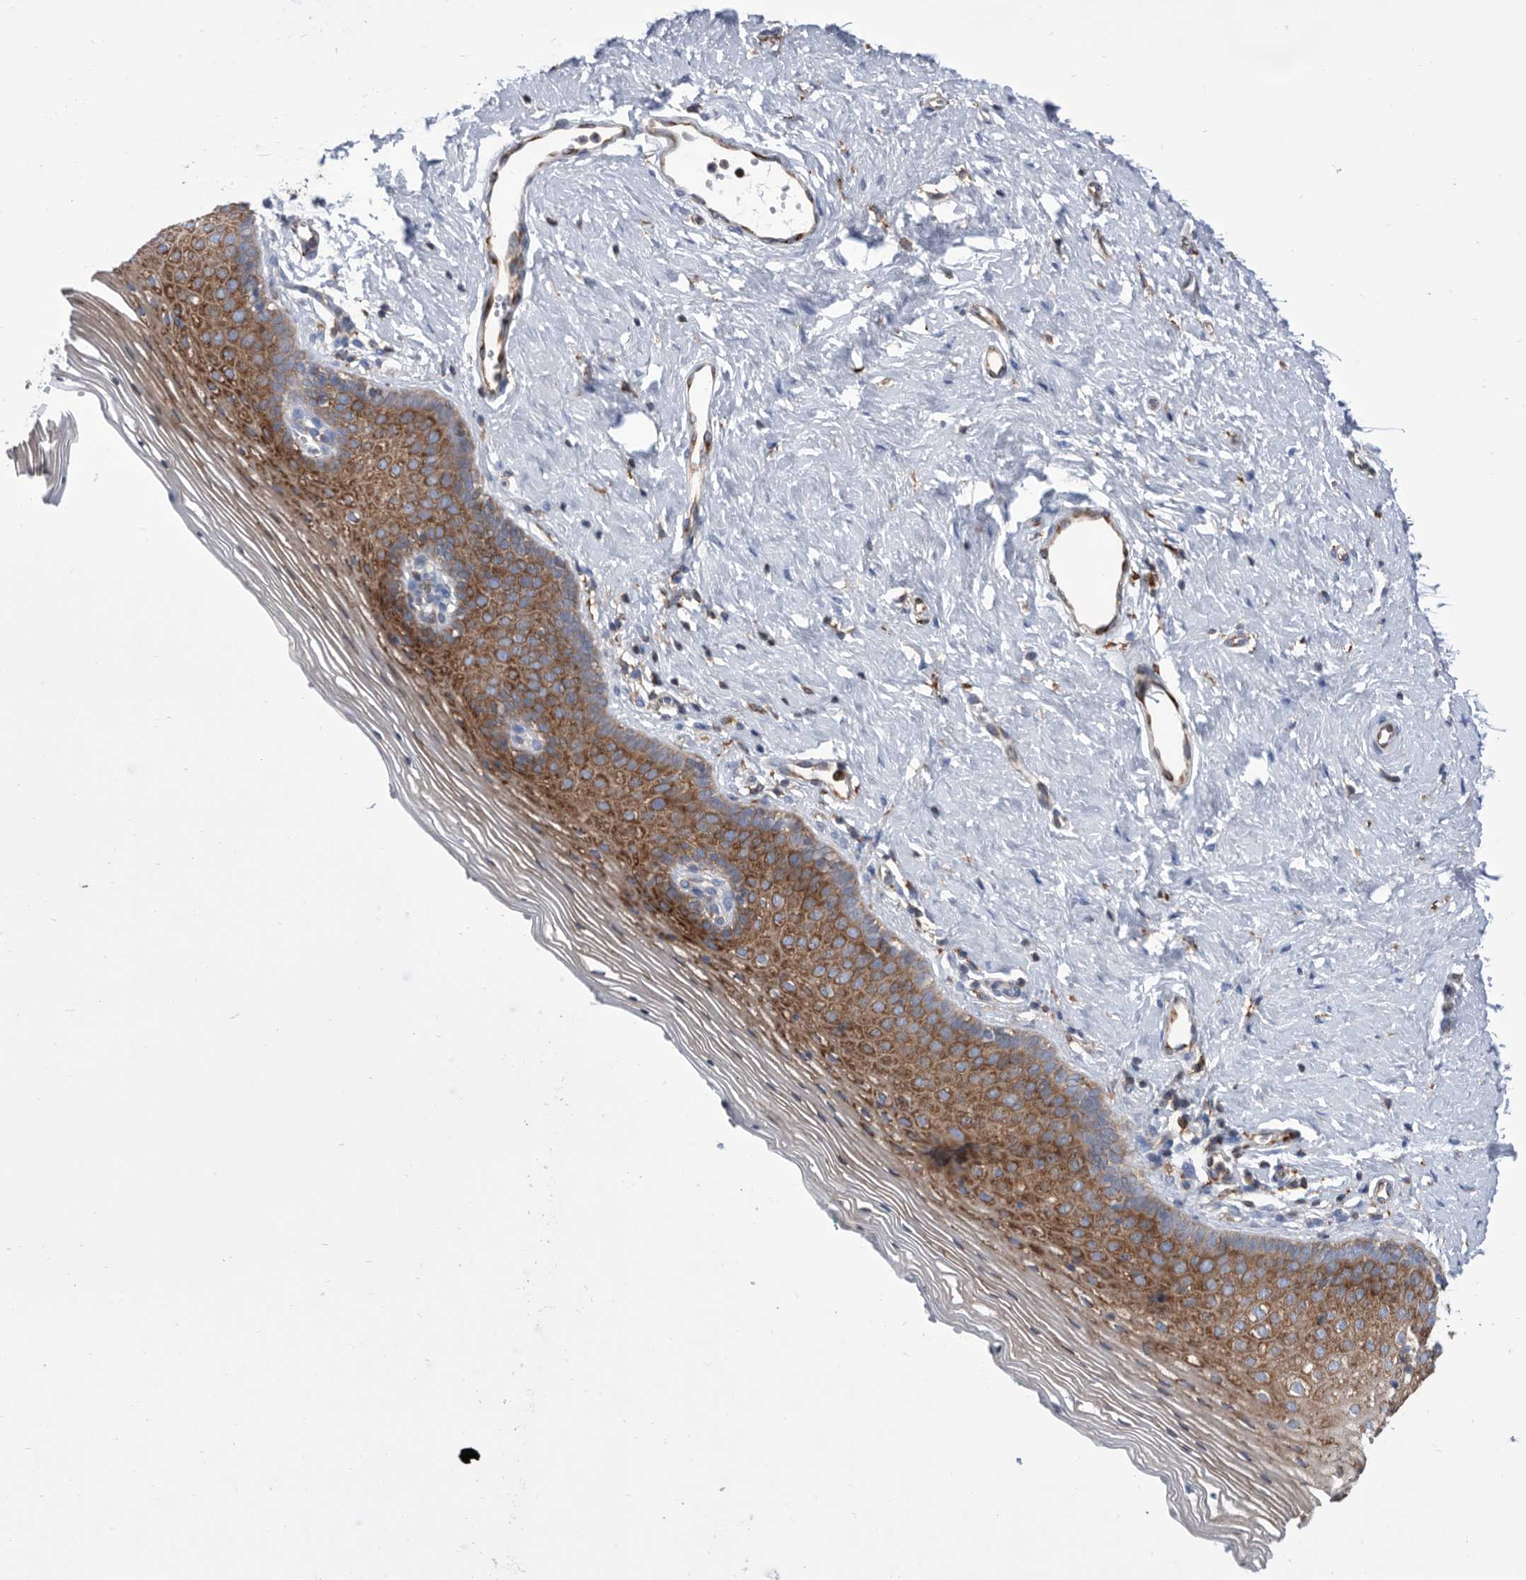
{"staining": {"intensity": "strong", "quantity": "25%-75%", "location": "cytoplasmic/membranous"}, "tissue": "vagina", "cell_type": "Squamous epithelial cells", "image_type": "normal", "snomed": [{"axis": "morphology", "description": "Normal tissue, NOS"}, {"axis": "topography", "description": "Vagina"}], "caption": "Immunohistochemistry staining of benign vagina, which reveals high levels of strong cytoplasmic/membranous positivity in about 25%-75% of squamous epithelial cells indicating strong cytoplasmic/membranous protein staining. The staining was performed using DAB (3,3'-diaminobenzidine) (brown) for protein detection and nuclei were counterstained in hematoxylin (blue).", "gene": "SMG7", "patient": {"sex": "female", "age": 32}}